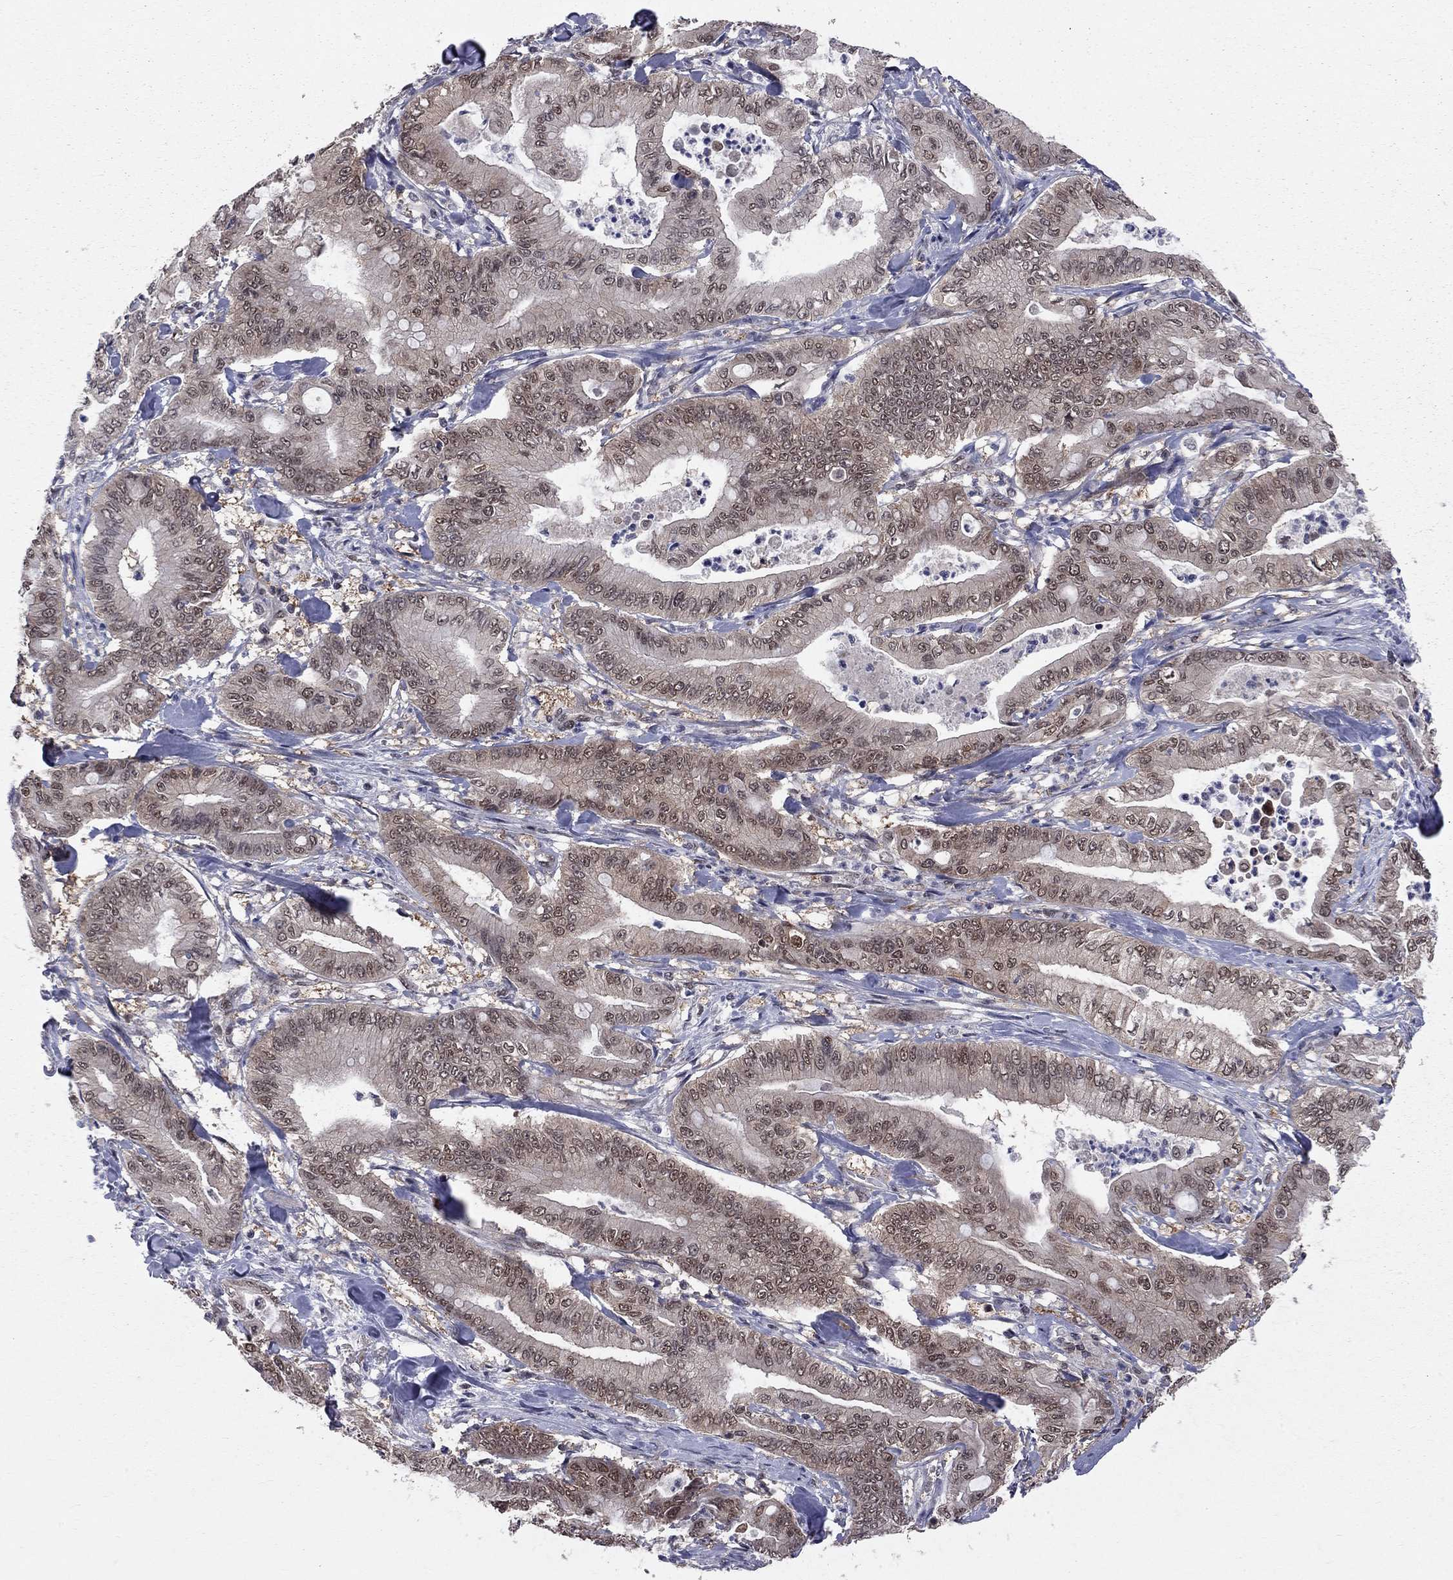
{"staining": {"intensity": "moderate", "quantity": "25%-75%", "location": "nuclear"}, "tissue": "pancreatic cancer", "cell_type": "Tumor cells", "image_type": "cancer", "snomed": [{"axis": "morphology", "description": "Adenocarcinoma, NOS"}, {"axis": "topography", "description": "Pancreas"}], "caption": "Pancreatic cancer stained with IHC exhibits moderate nuclear staining in approximately 25%-75% of tumor cells.", "gene": "SAP30L", "patient": {"sex": "male", "age": 71}}